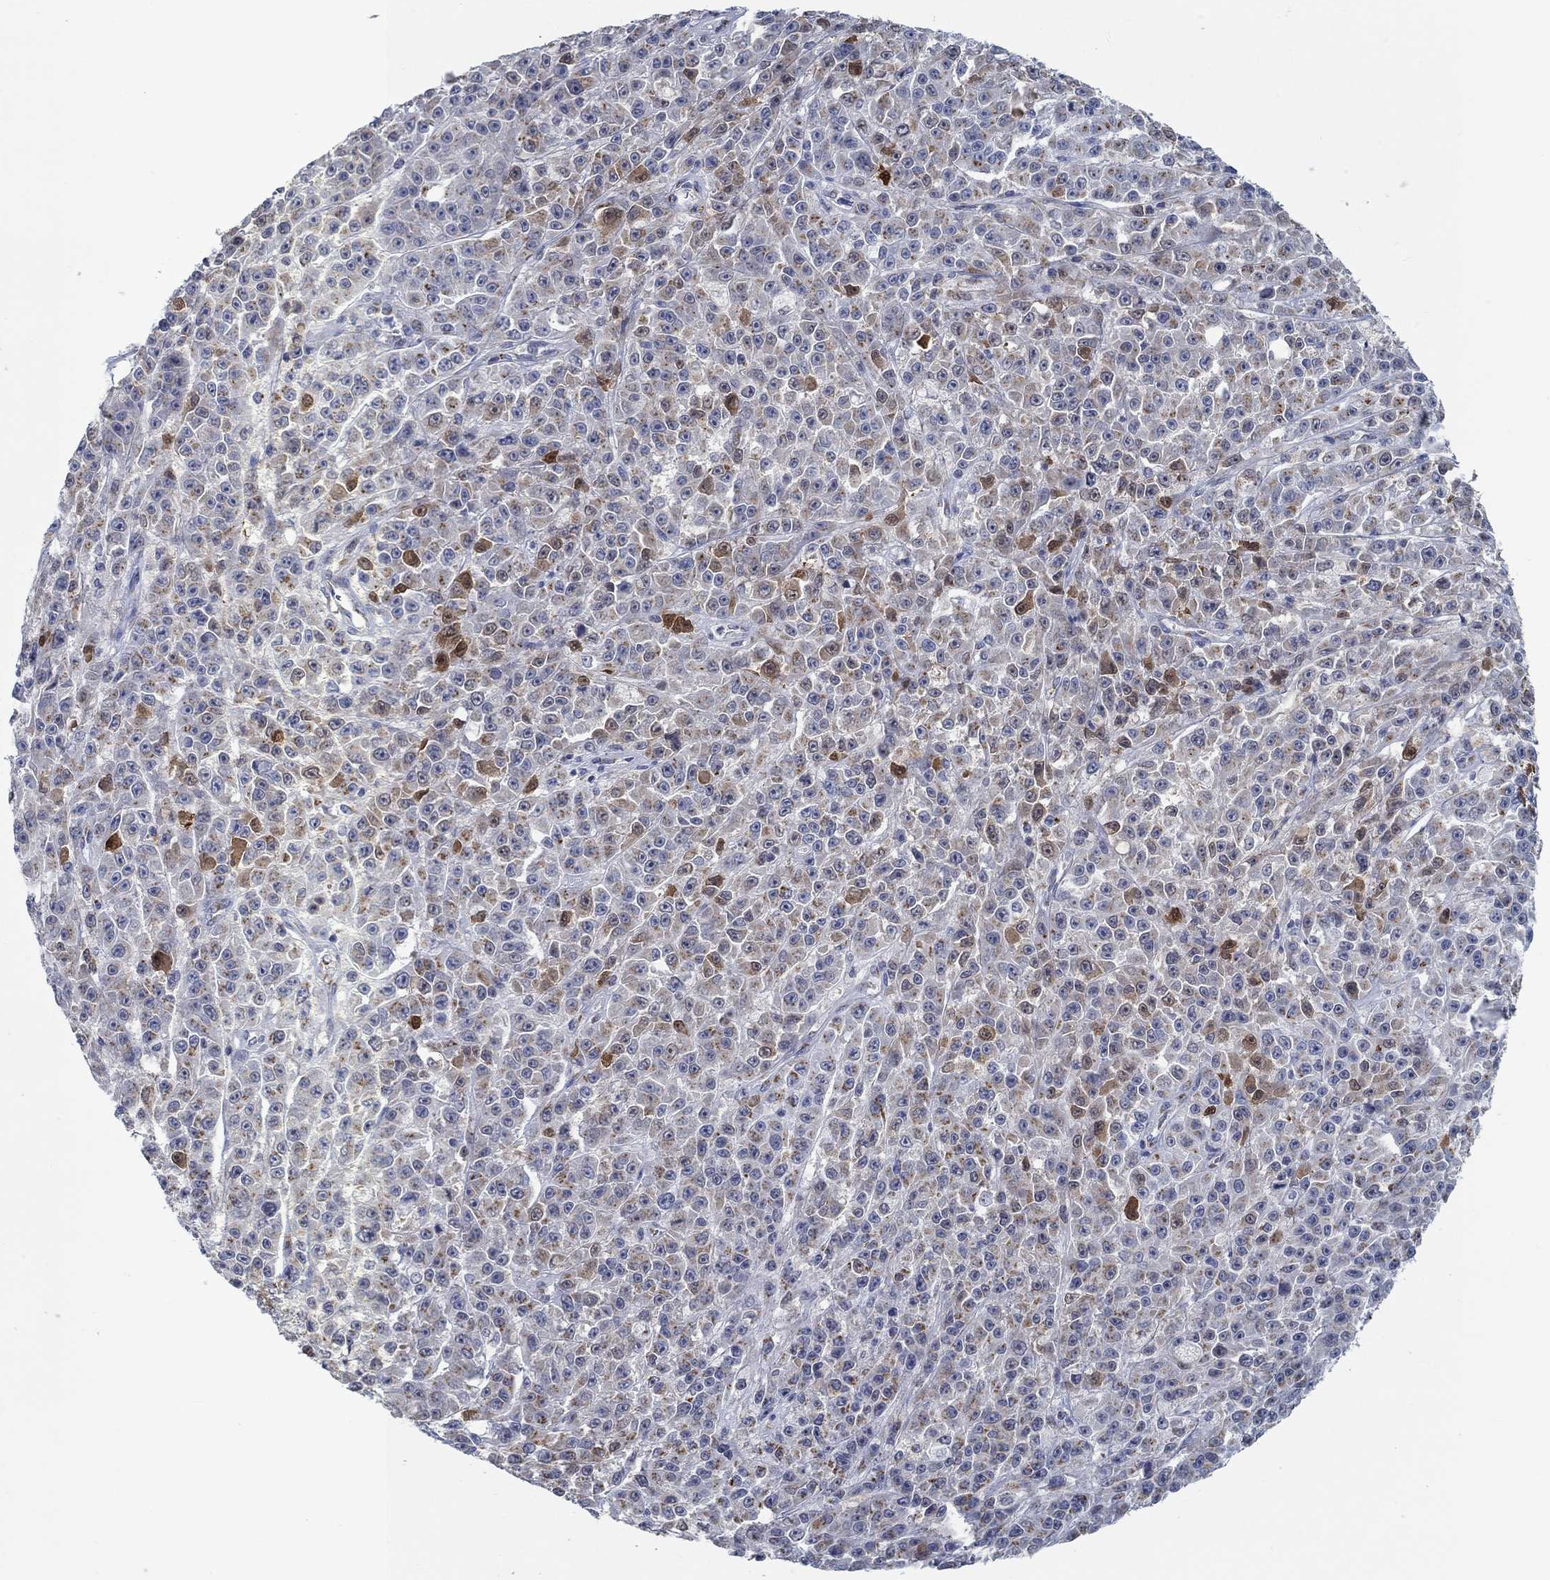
{"staining": {"intensity": "weak", "quantity": "25%-75%", "location": "cytoplasmic/membranous"}, "tissue": "melanoma", "cell_type": "Tumor cells", "image_type": "cancer", "snomed": [{"axis": "morphology", "description": "Malignant melanoma, NOS"}, {"axis": "topography", "description": "Skin"}], "caption": "IHC histopathology image of neoplastic tissue: melanoma stained using immunohistochemistry exhibits low levels of weak protein expression localized specifically in the cytoplasmic/membranous of tumor cells, appearing as a cytoplasmic/membranous brown color.", "gene": "TEKT4", "patient": {"sex": "female", "age": 58}}